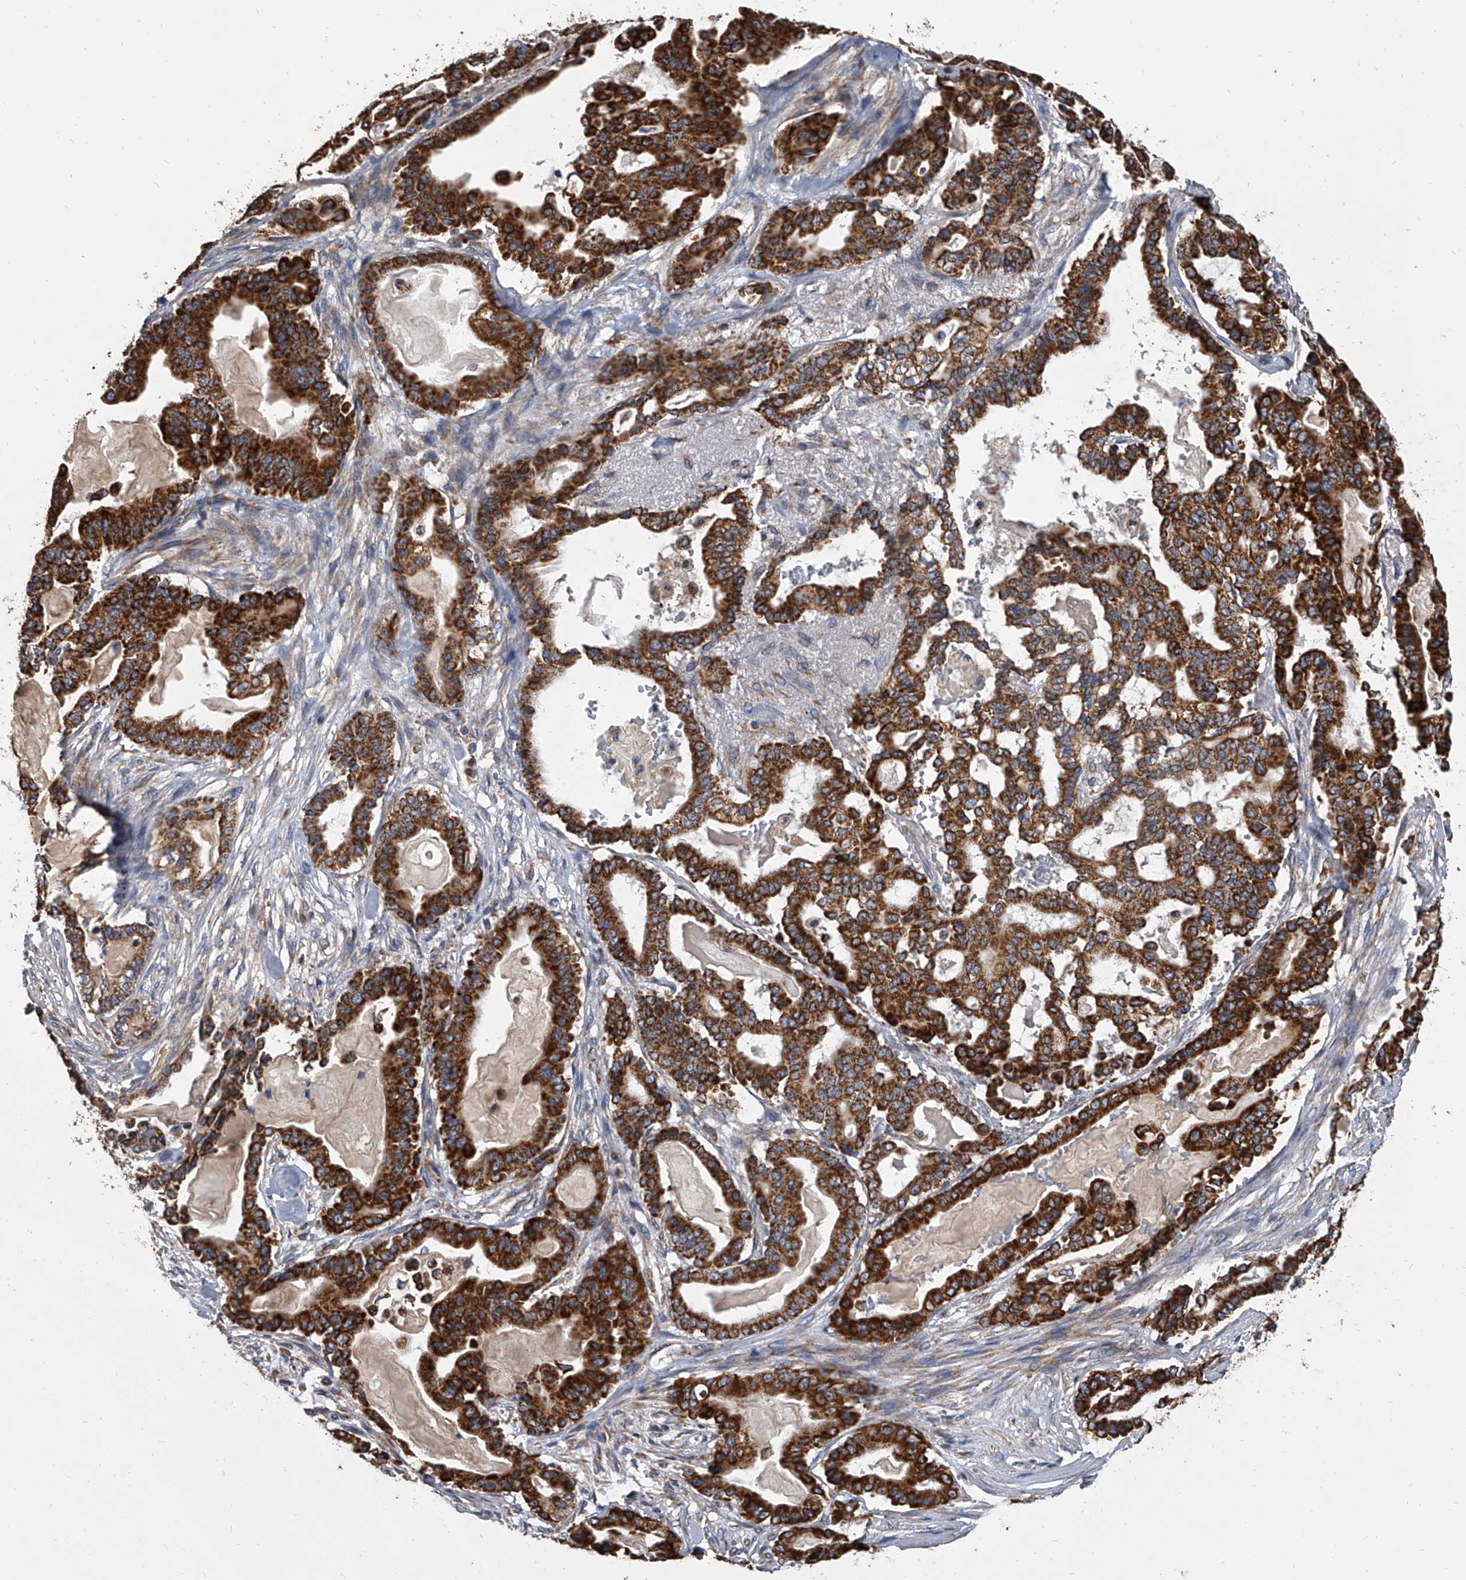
{"staining": {"intensity": "strong", "quantity": ">75%", "location": "cytoplasmic/membranous"}, "tissue": "pancreatic cancer", "cell_type": "Tumor cells", "image_type": "cancer", "snomed": [{"axis": "morphology", "description": "Adenocarcinoma, NOS"}, {"axis": "topography", "description": "Pancreas"}], "caption": "An image of pancreatic cancer stained for a protein displays strong cytoplasmic/membranous brown staining in tumor cells.", "gene": "MRPL28", "patient": {"sex": "male", "age": 63}}